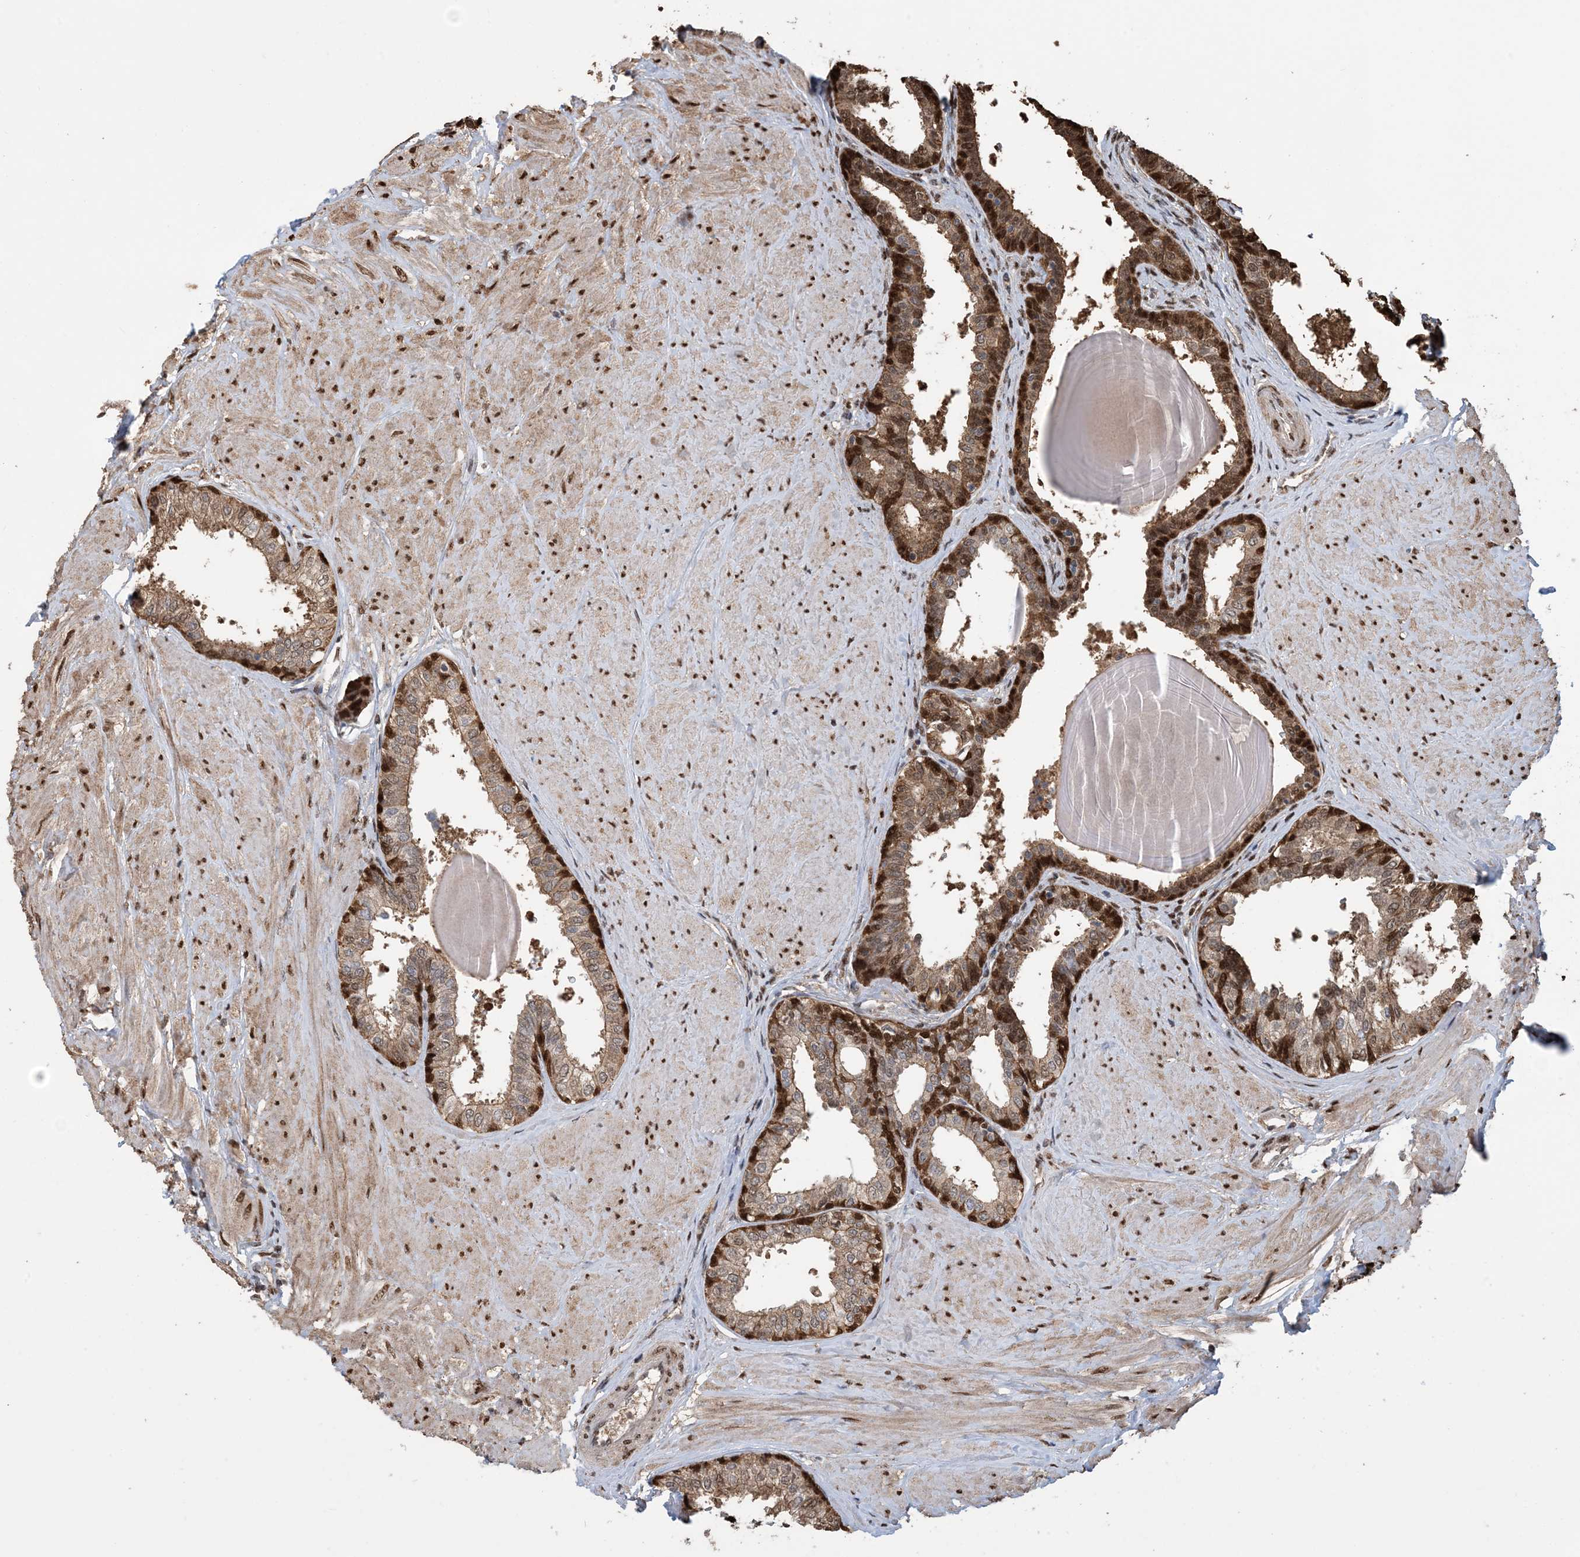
{"staining": {"intensity": "strong", "quantity": "<25%", "location": "cytoplasmic/membranous,nuclear"}, "tissue": "prostate", "cell_type": "Glandular cells", "image_type": "normal", "snomed": [{"axis": "morphology", "description": "Normal tissue, NOS"}, {"axis": "topography", "description": "Prostate"}], "caption": "Protein expression by IHC demonstrates strong cytoplasmic/membranous,nuclear expression in approximately <25% of glandular cells in benign prostate.", "gene": "HSPA1A", "patient": {"sex": "male", "age": 48}}